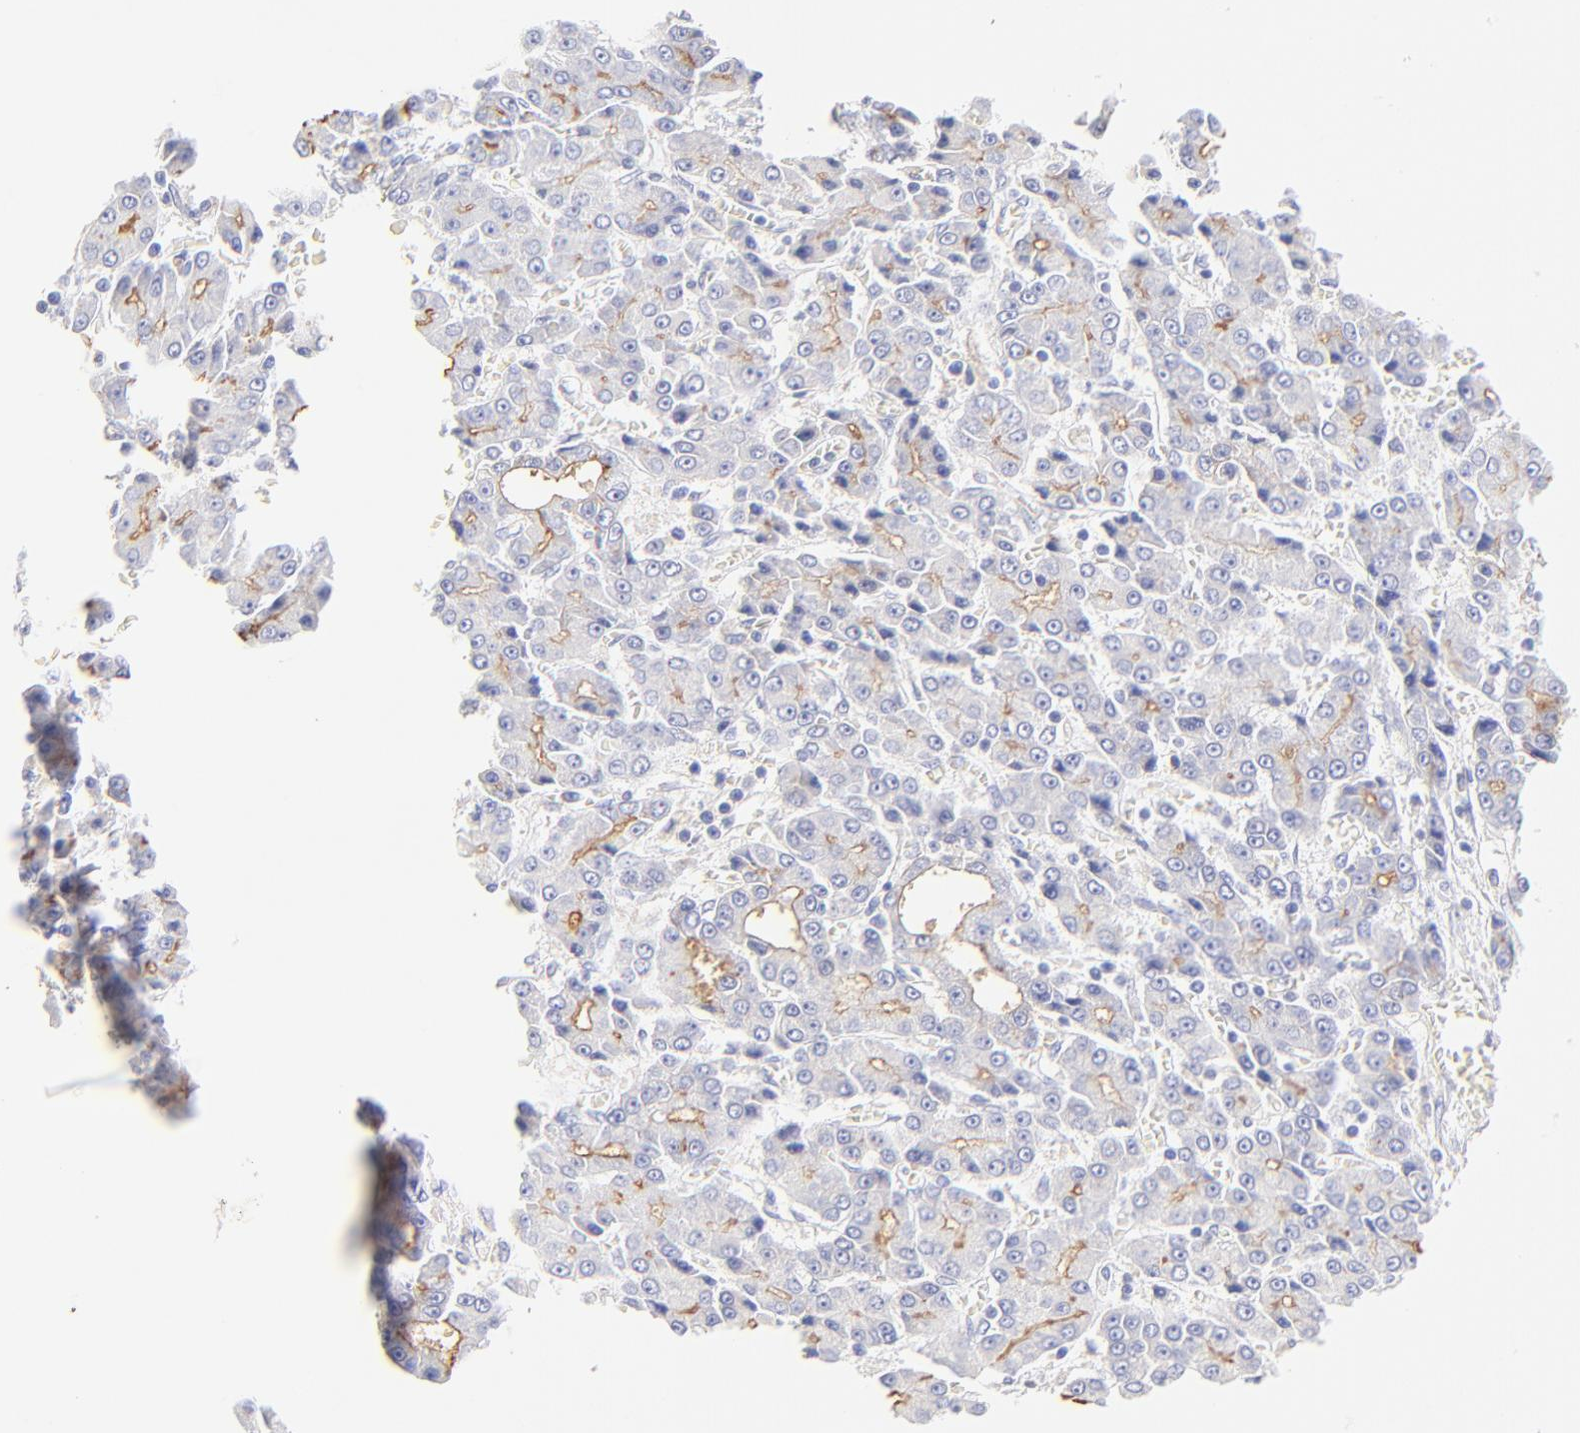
{"staining": {"intensity": "negative", "quantity": "none", "location": "none"}, "tissue": "liver cancer", "cell_type": "Tumor cells", "image_type": "cancer", "snomed": [{"axis": "morphology", "description": "Carcinoma, Hepatocellular, NOS"}, {"axis": "topography", "description": "Liver"}], "caption": "Hepatocellular carcinoma (liver) was stained to show a protein in brown. There is no significant expression in tumor cells. Brightfield microscopy of immunohistochemistry stained with DAB (3,3'-diaminobenzidine) (brown) and hematoxylin (blue), captured at high magnification.", "gene": "ASB9", "patient": {"sex": "male", "age": 69}}